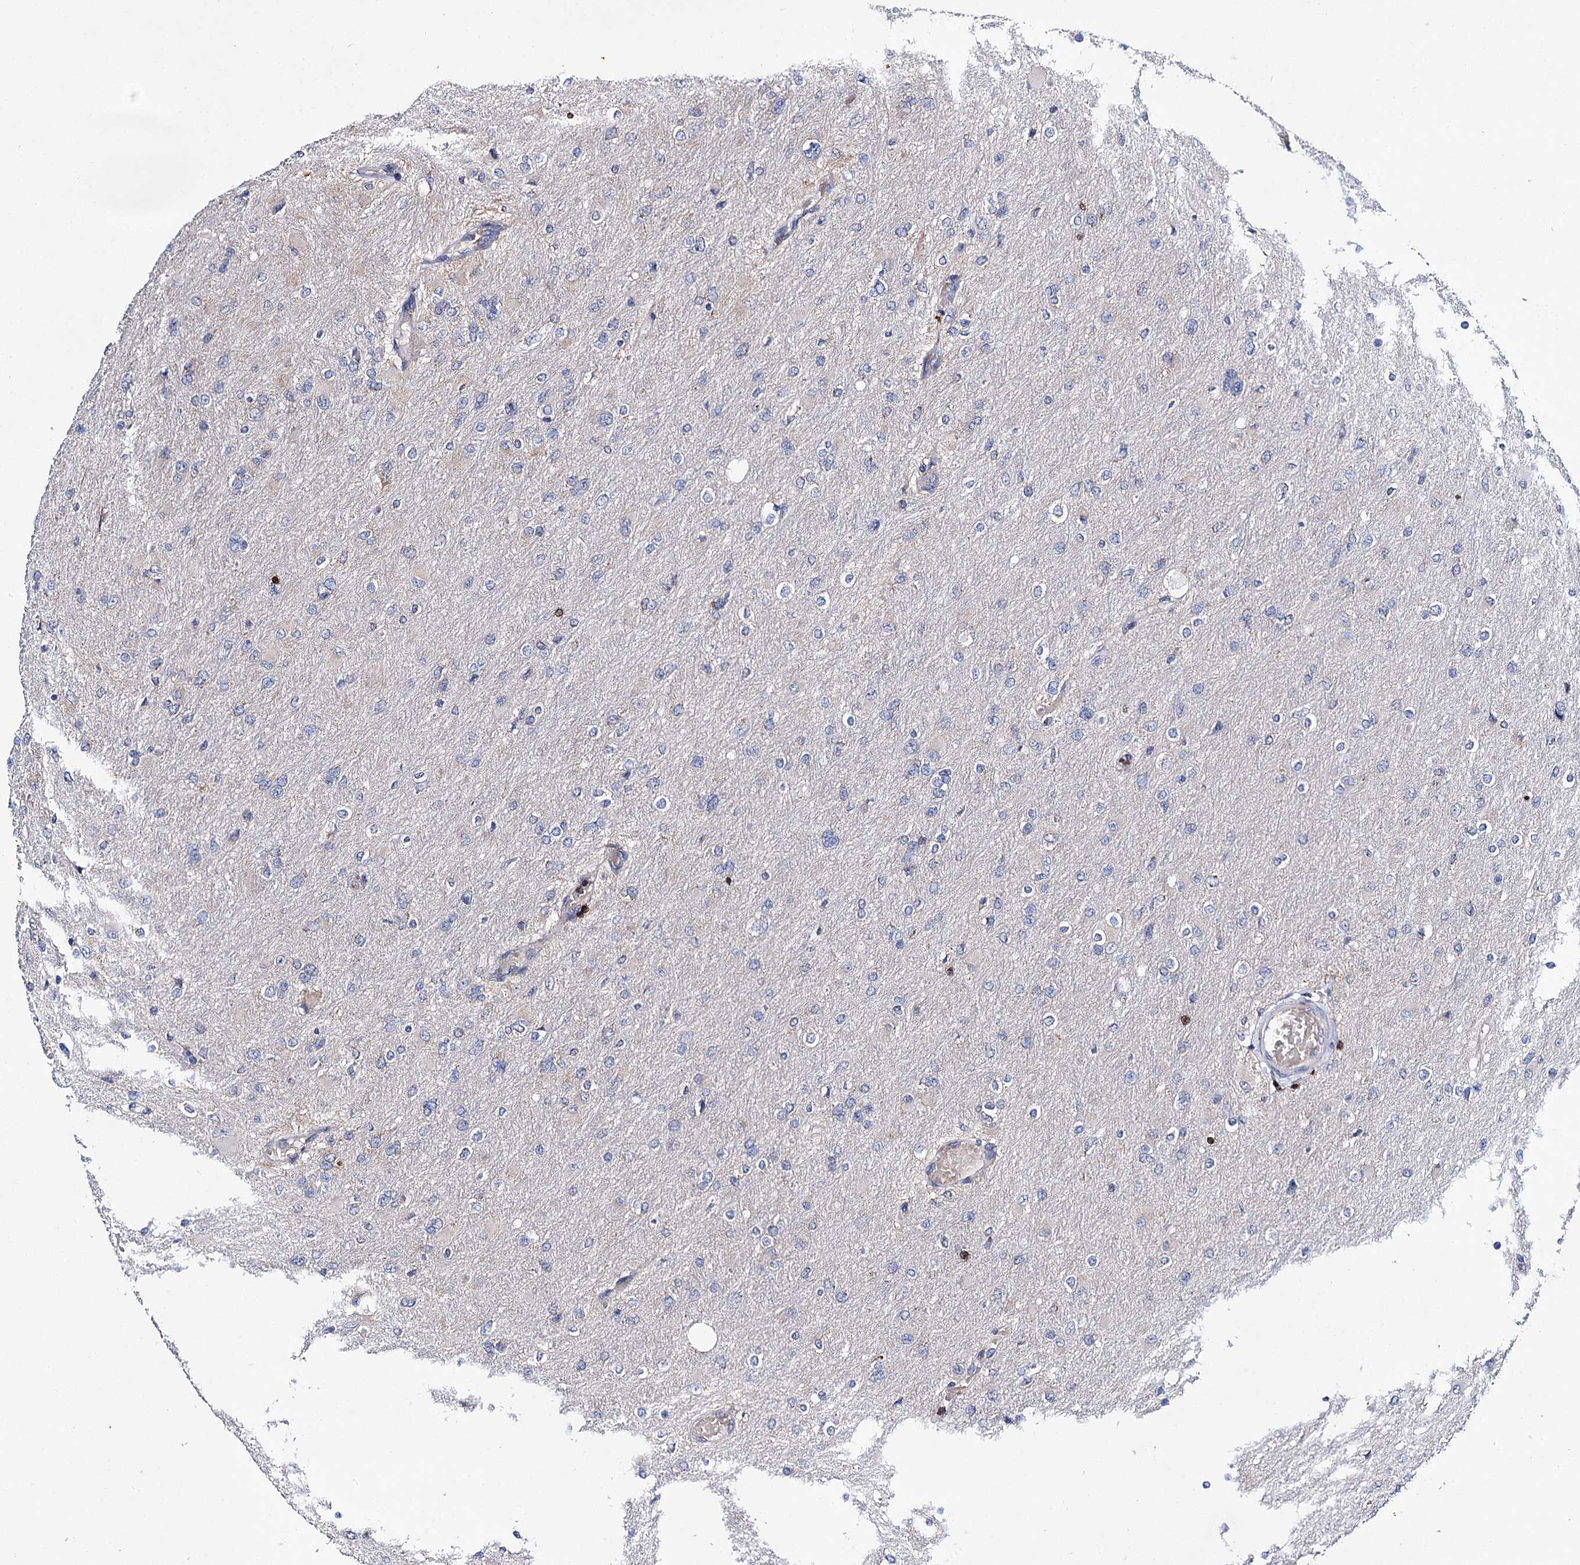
{"staining": {"intensity": "negative", "quantity": "none", "location": "none"}, "tissue": "glioma", "cell_type": "Tumor cells", "image_type": "cancer", "snomed": [{"axis": "morphology", "description": "Glioma, malignant, High grade"}, {"axis": "topography", "description": "Cerebral cortex"}], "caption": "Tumor cells show no significant staining in glioma. (DAB (3,3'-diaminobenzidine) IHC visualized using brightfield microscopy, high magnification).", "gene": "UBASH3B", "patient": {"sex": "female", "age": 36}}